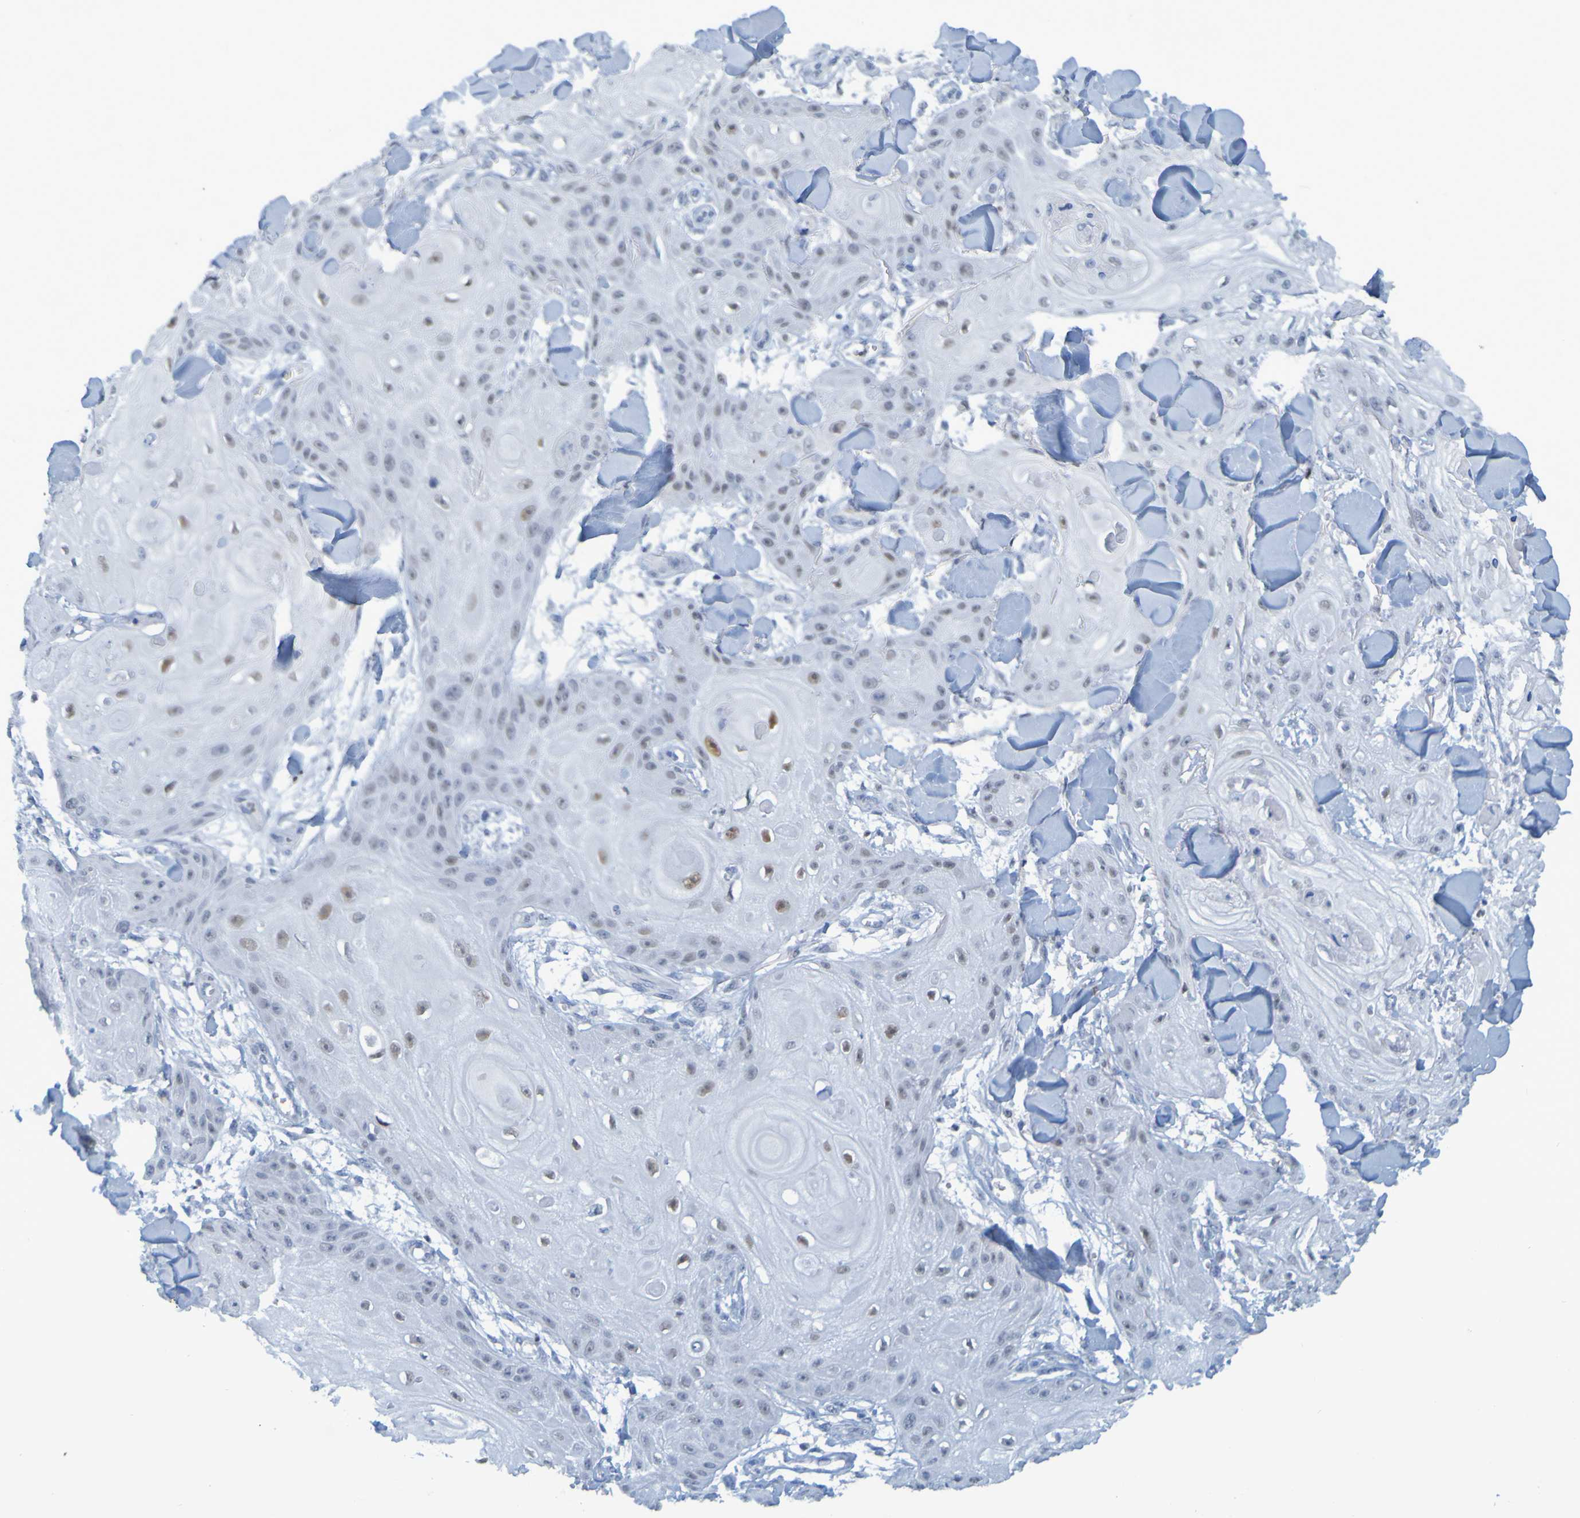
{"staining": {"intensity": "negative", "quantity": "none", "location": "none"}, "tissue": "skin cancer", "cell_type": "Tumor cells", "image_type": "cancer", "snomed": [{"axis": "morphology", "description": "Squamous cell carcinoma, NOS"}, {"axis": "topography", "description": "Skin"}], "caption": "Protein analysis of squamous cell carcinoma (skin) exhibits no significant expression in tumor cells.", "gene": "USP36", "patient": {"sex": "male", "age": 74}}